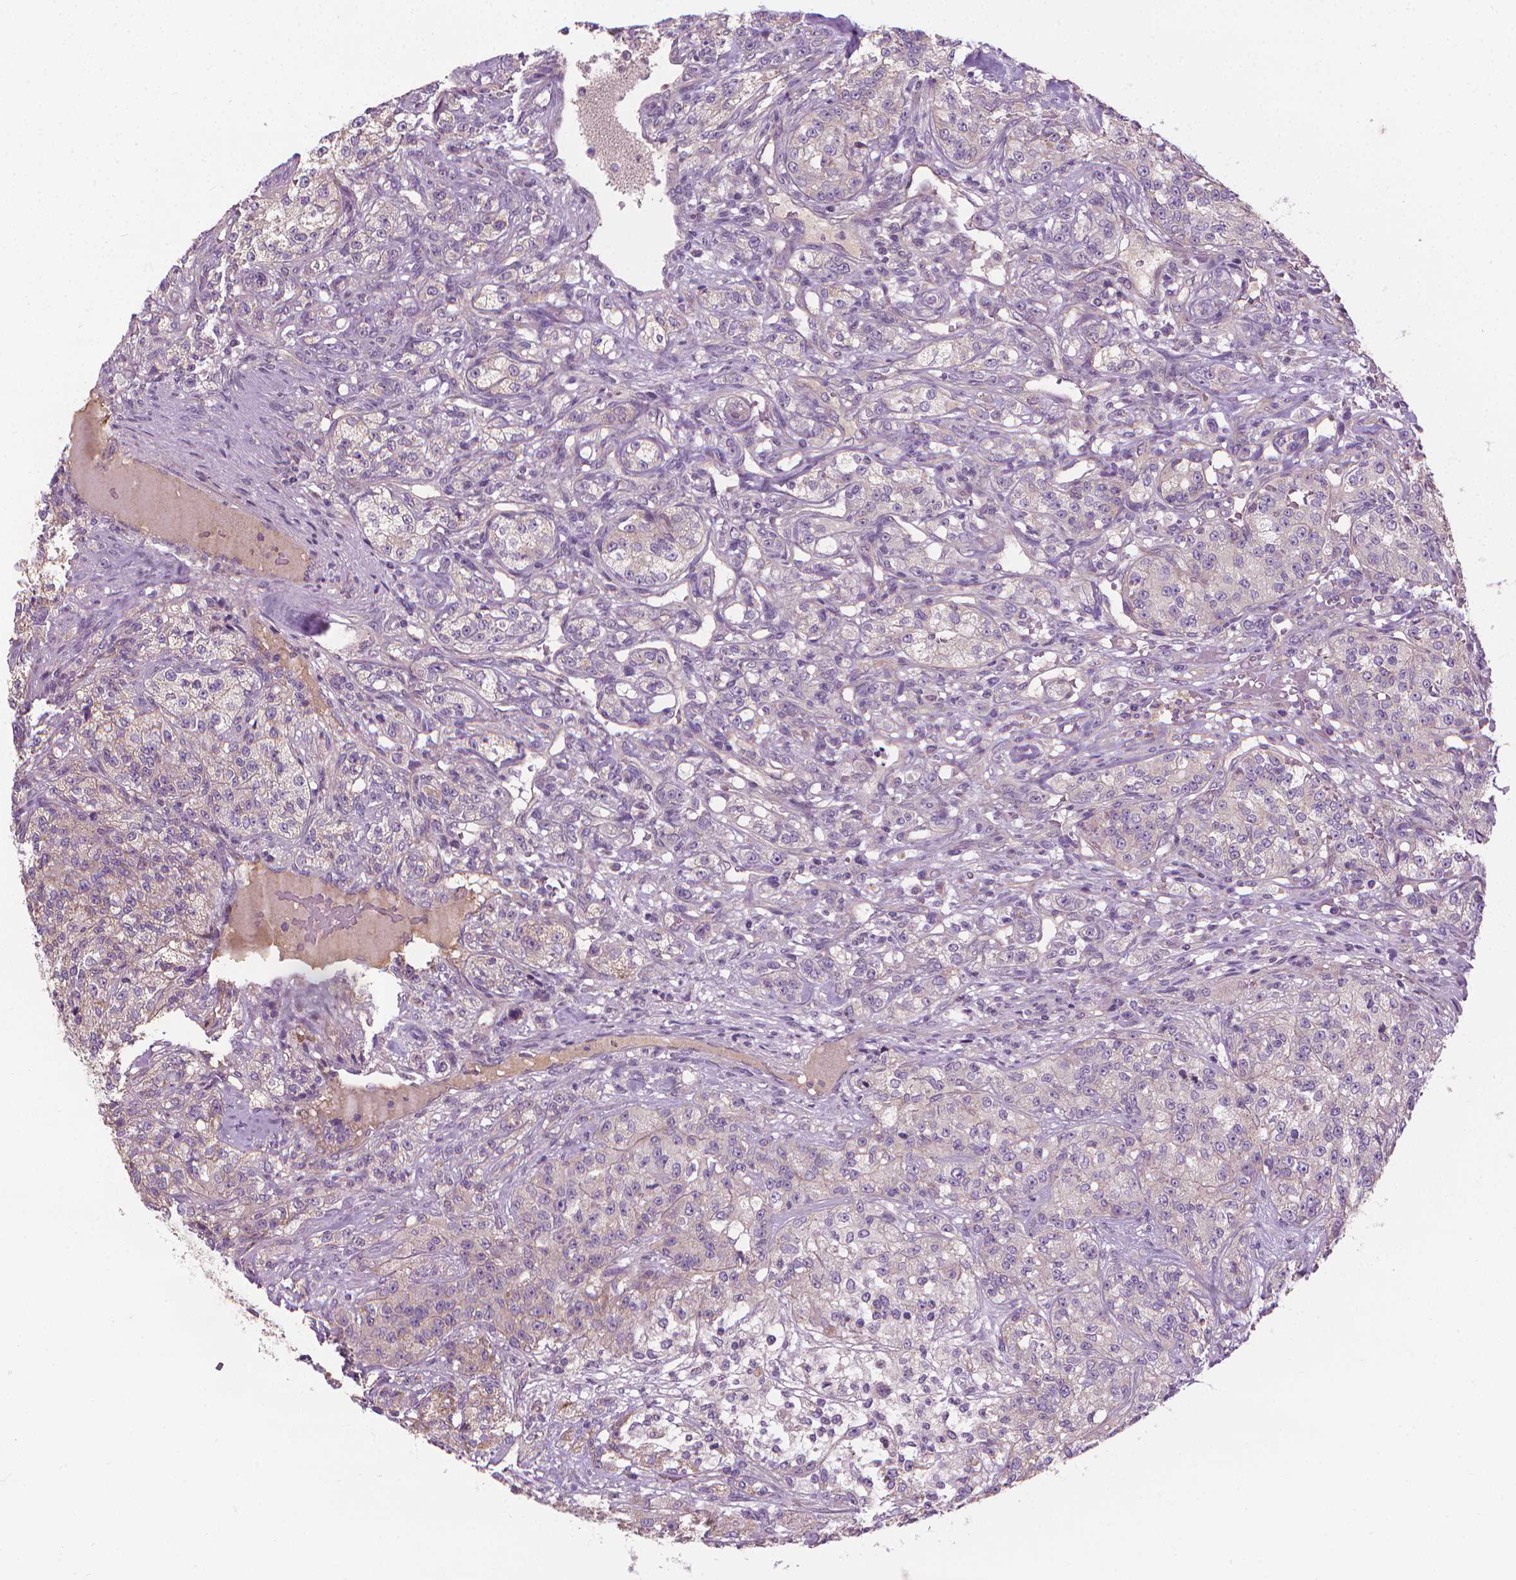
{"staining": {"intensity": "negative", "quantity": "none", "location": "none"}, "tissue": "renal cancer", "cell_type": "Tumor cells", "image_type": "cancer", "snomed": [{"axis": "morphology", "description": "Adenocarcinoma, NOS"}, {"axis": "topography", "description": "Kidney"}], "caption": "There is no significant positivity in tumor cells of adenocarcinoma (renal). Nuclei are stained in blue.", "gene": "RIIAD1", "patient": {"sex": "female", "age": 63}}